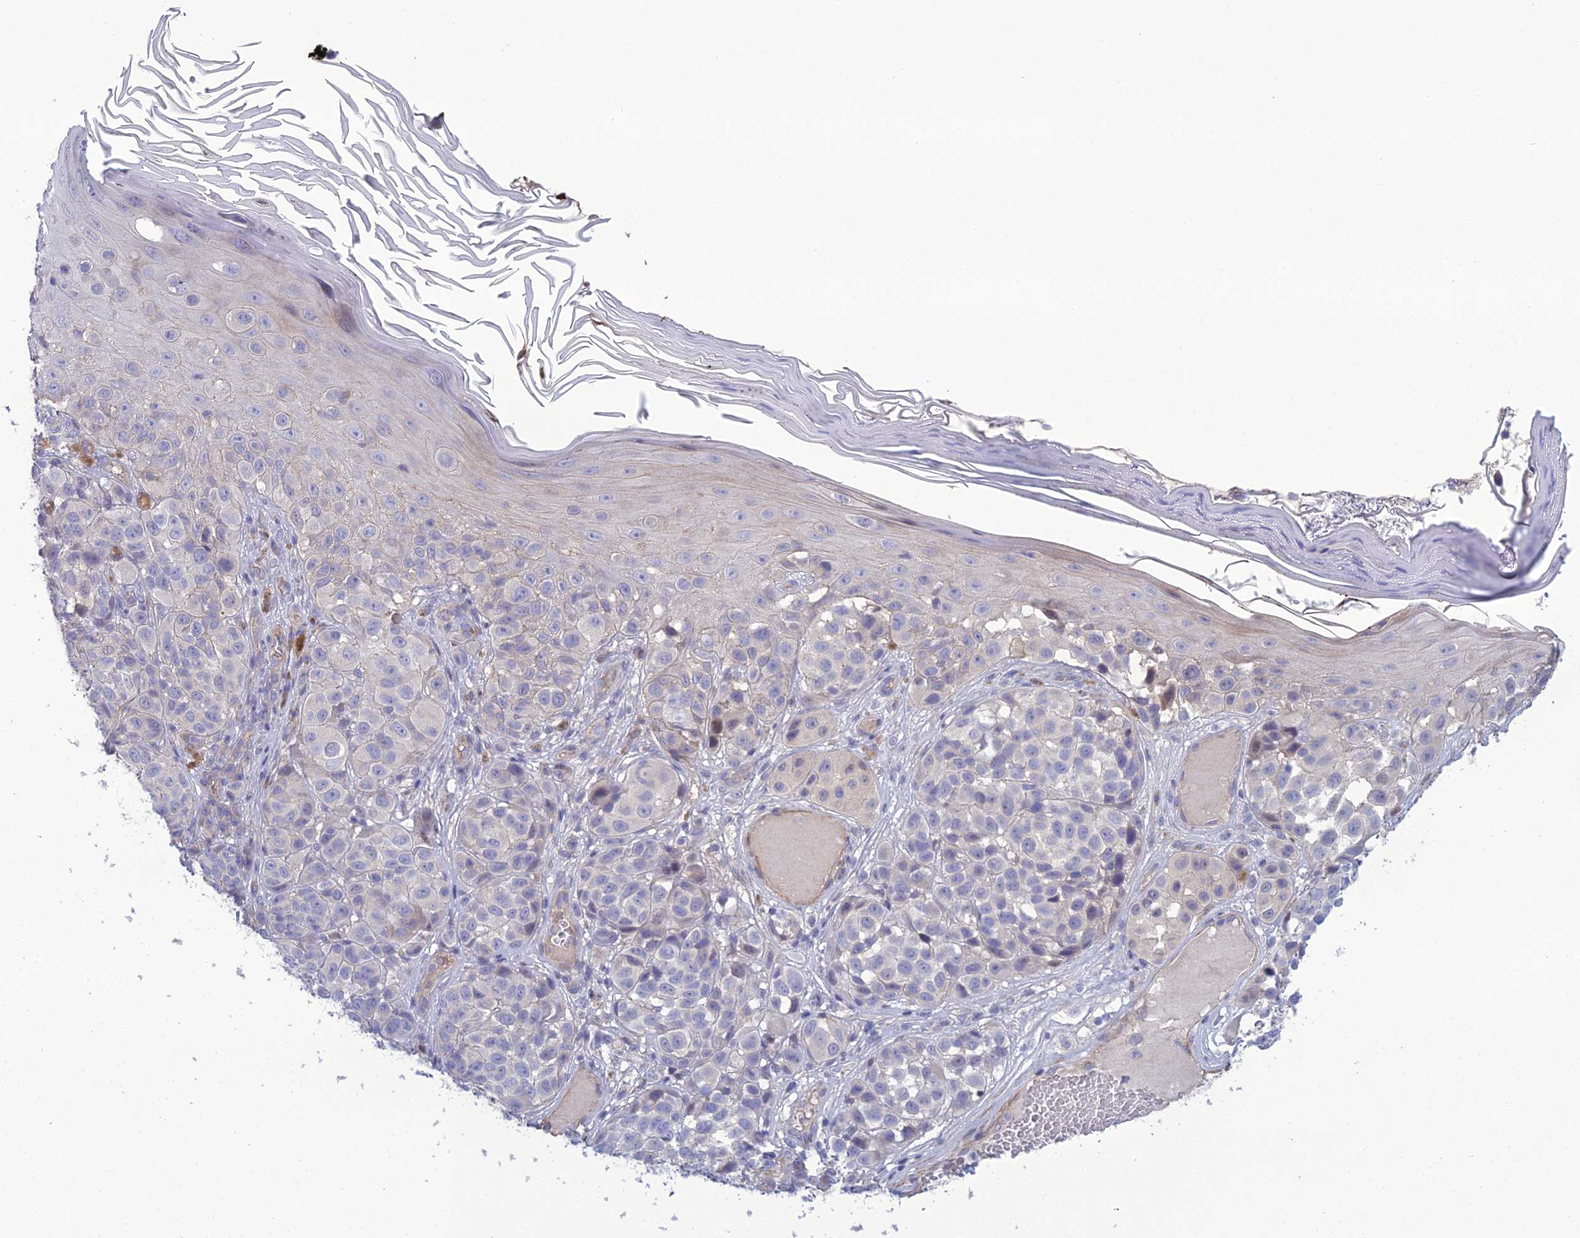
{"staining": {"intensity": "negative", "quantity": "none", "location": "none"}, "tissue": "melanoma", "cell_type": "Tumor cells", "image_type": "cancer", "snomed": [{"axis": "morphology", "description": "Malignant melanoma, NOS"}, {"axis": "topography", "description": "Skin"}], "caption": "Melanoma stained for a protein using immunohistochemistry (IHC) reveals no staining tumor cells.", "gene": "LZTS2", "patient": {"sex": "male", "age": 38}}